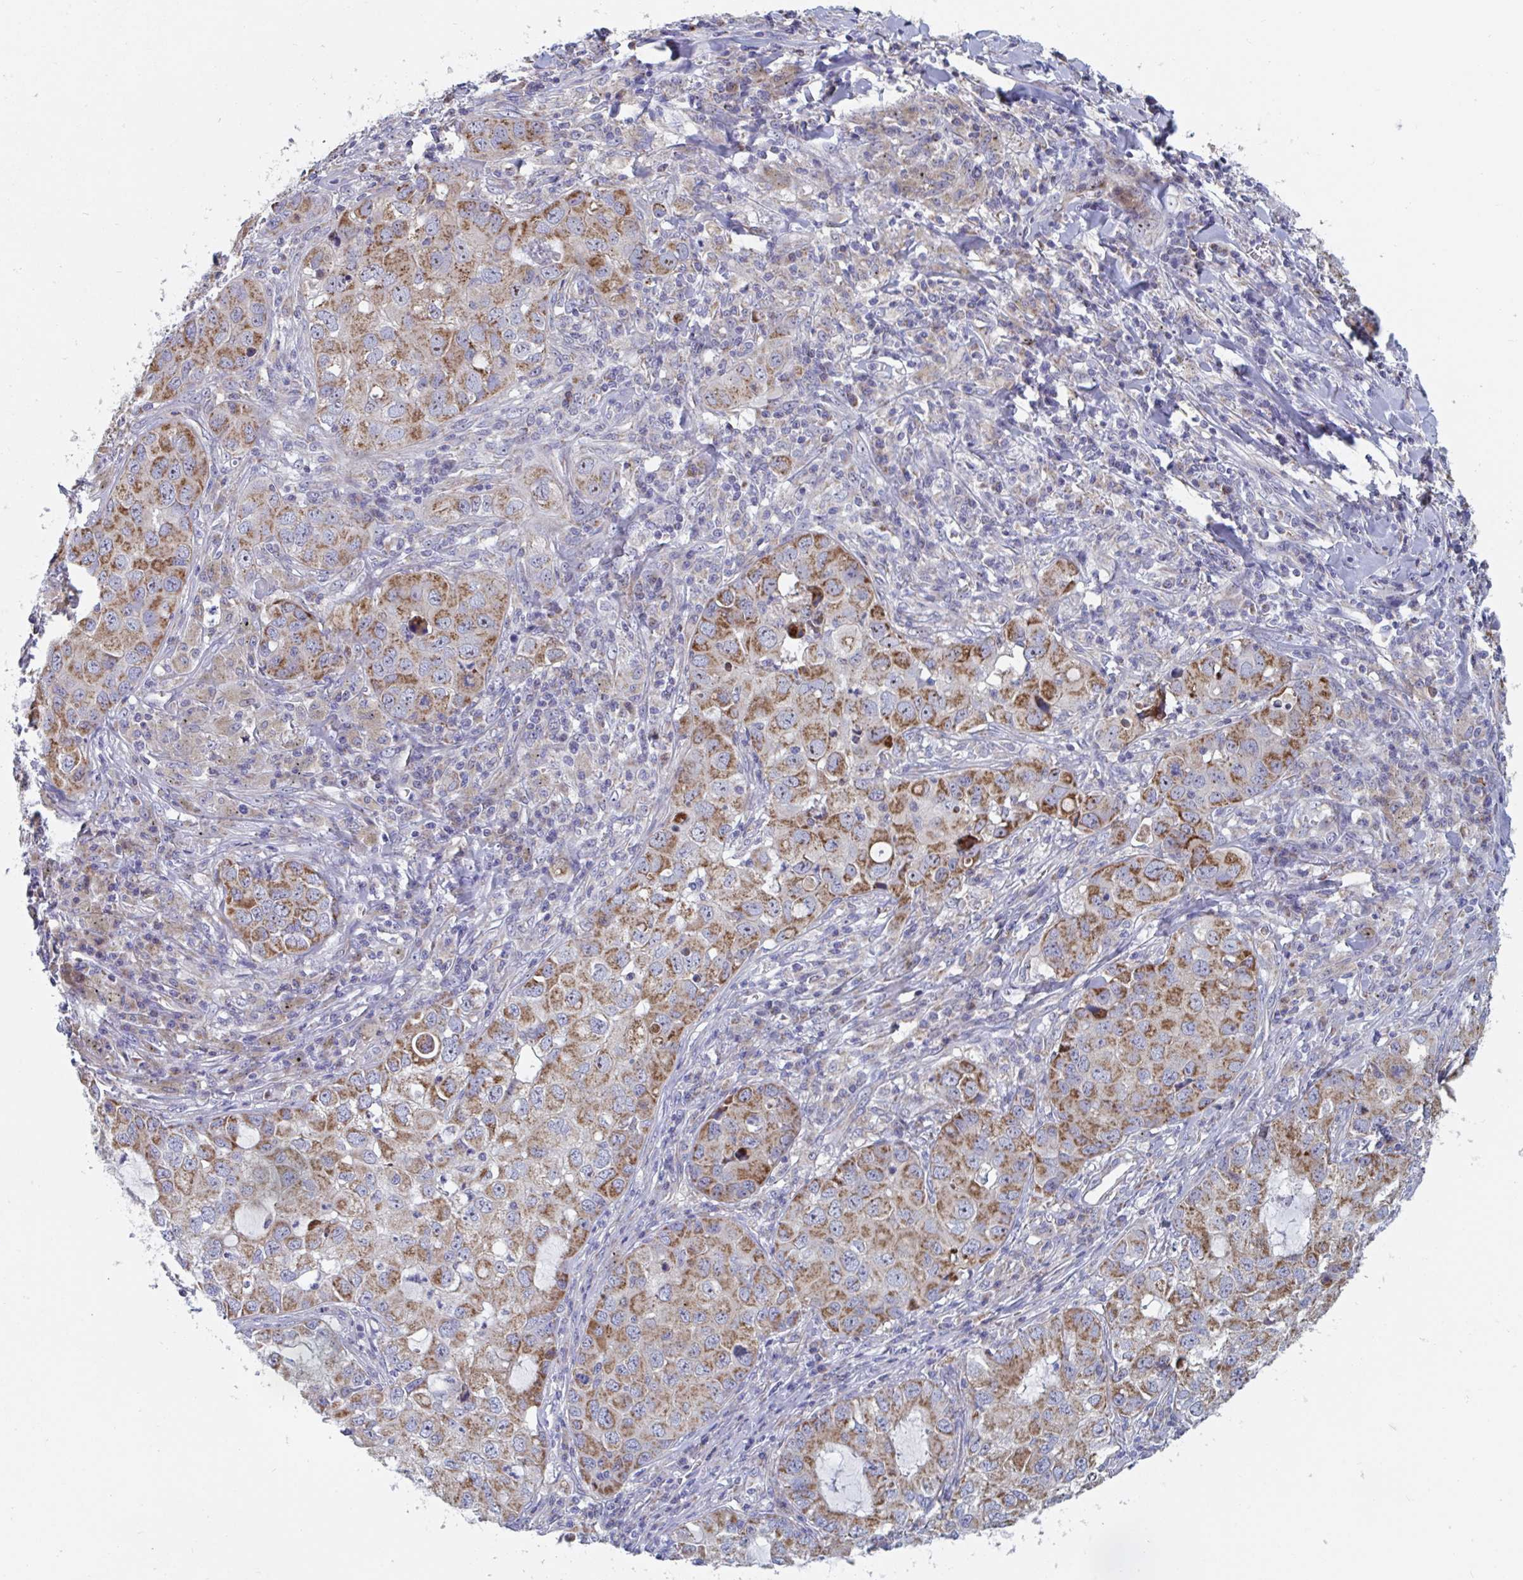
{"staining": {"intensity": "moderate", "quantity": ">75%", "location": "cytoplasmic/membranous"}, "tissue": "lung cancer", "cell_type": "Tumor cells", "image_type": "cancer", "snomed": [{"axis": "morphology", "description": "Normal morphology"}, {"axis": "morphology", "description": "Adenocarcinoma, NOS"}, {"axis": "topography", "description": "Lymph node"}, {"axis": "topography", "description": "Lung"}], "caption": "A brown stain highlights moderate cytoplasmic/membranous staining of a protein in human lung cancer (adenocarcinoma) tumor cells.", "gene": "MRPL53", "patient": {"sex": "female", "age": 51}}